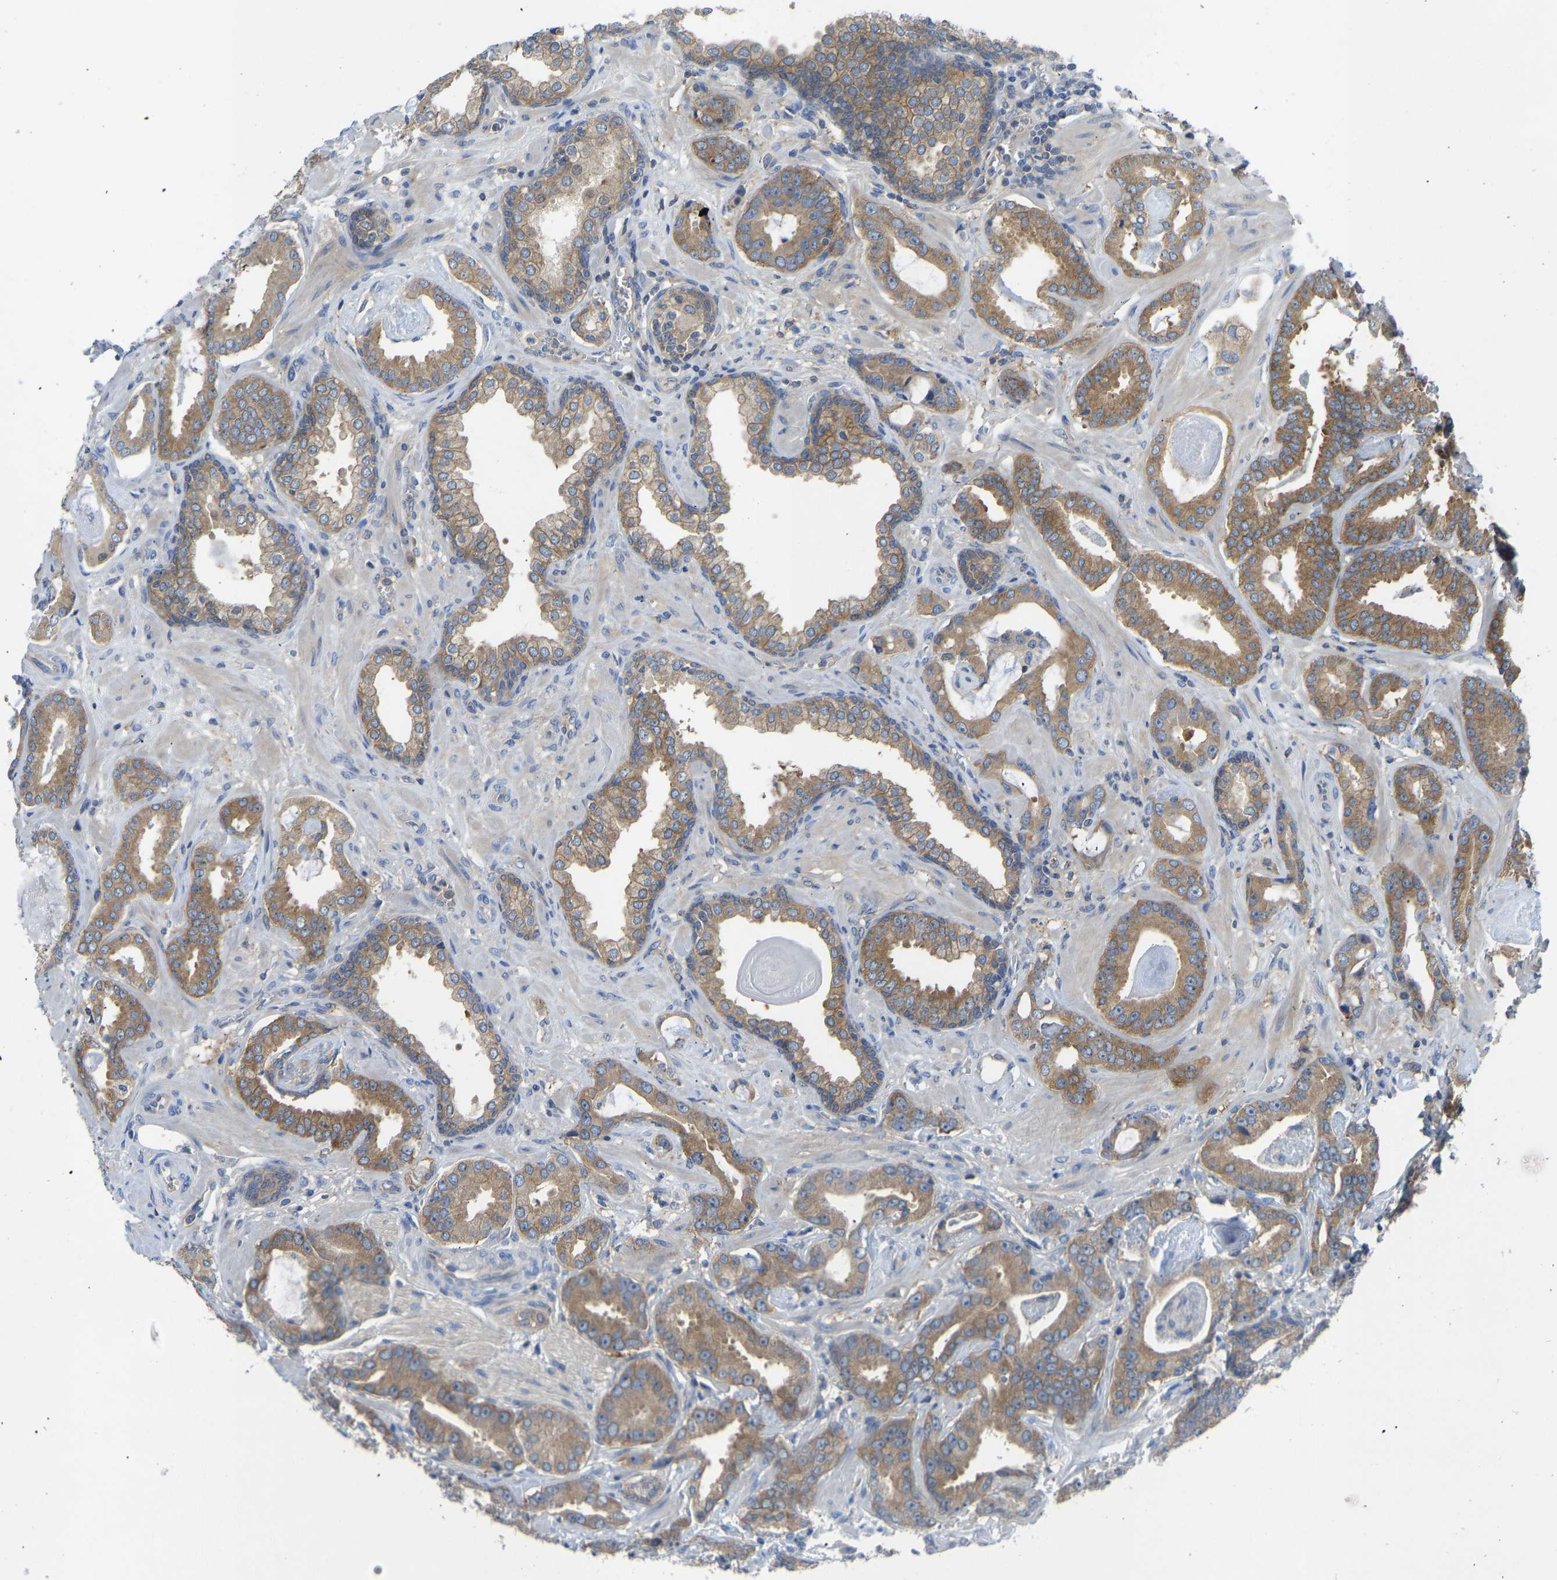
{"staining": {"intensity": "moderate", "quantity": ">75%", "location": "cytoplasmic/membranous"}, "tissue": "prostate cancer", "cell_type": "Tumor cells", "image_type": "cancer", "snomed": [{"axis": "morphology", "description": "Adenocarcinoma, Low grade"}, {"axis": "topography", "description": "Prostate"}], "caption": "High-power microscopy captured an IHC micrograph of adenocarcinoma (low-grade) (prostate), revealing moderate cytoplasmic/membranous staining in about >75% of tumor cells.", "gene": "PPP3CA", "patient": {"sex": "male", "age": 53}}